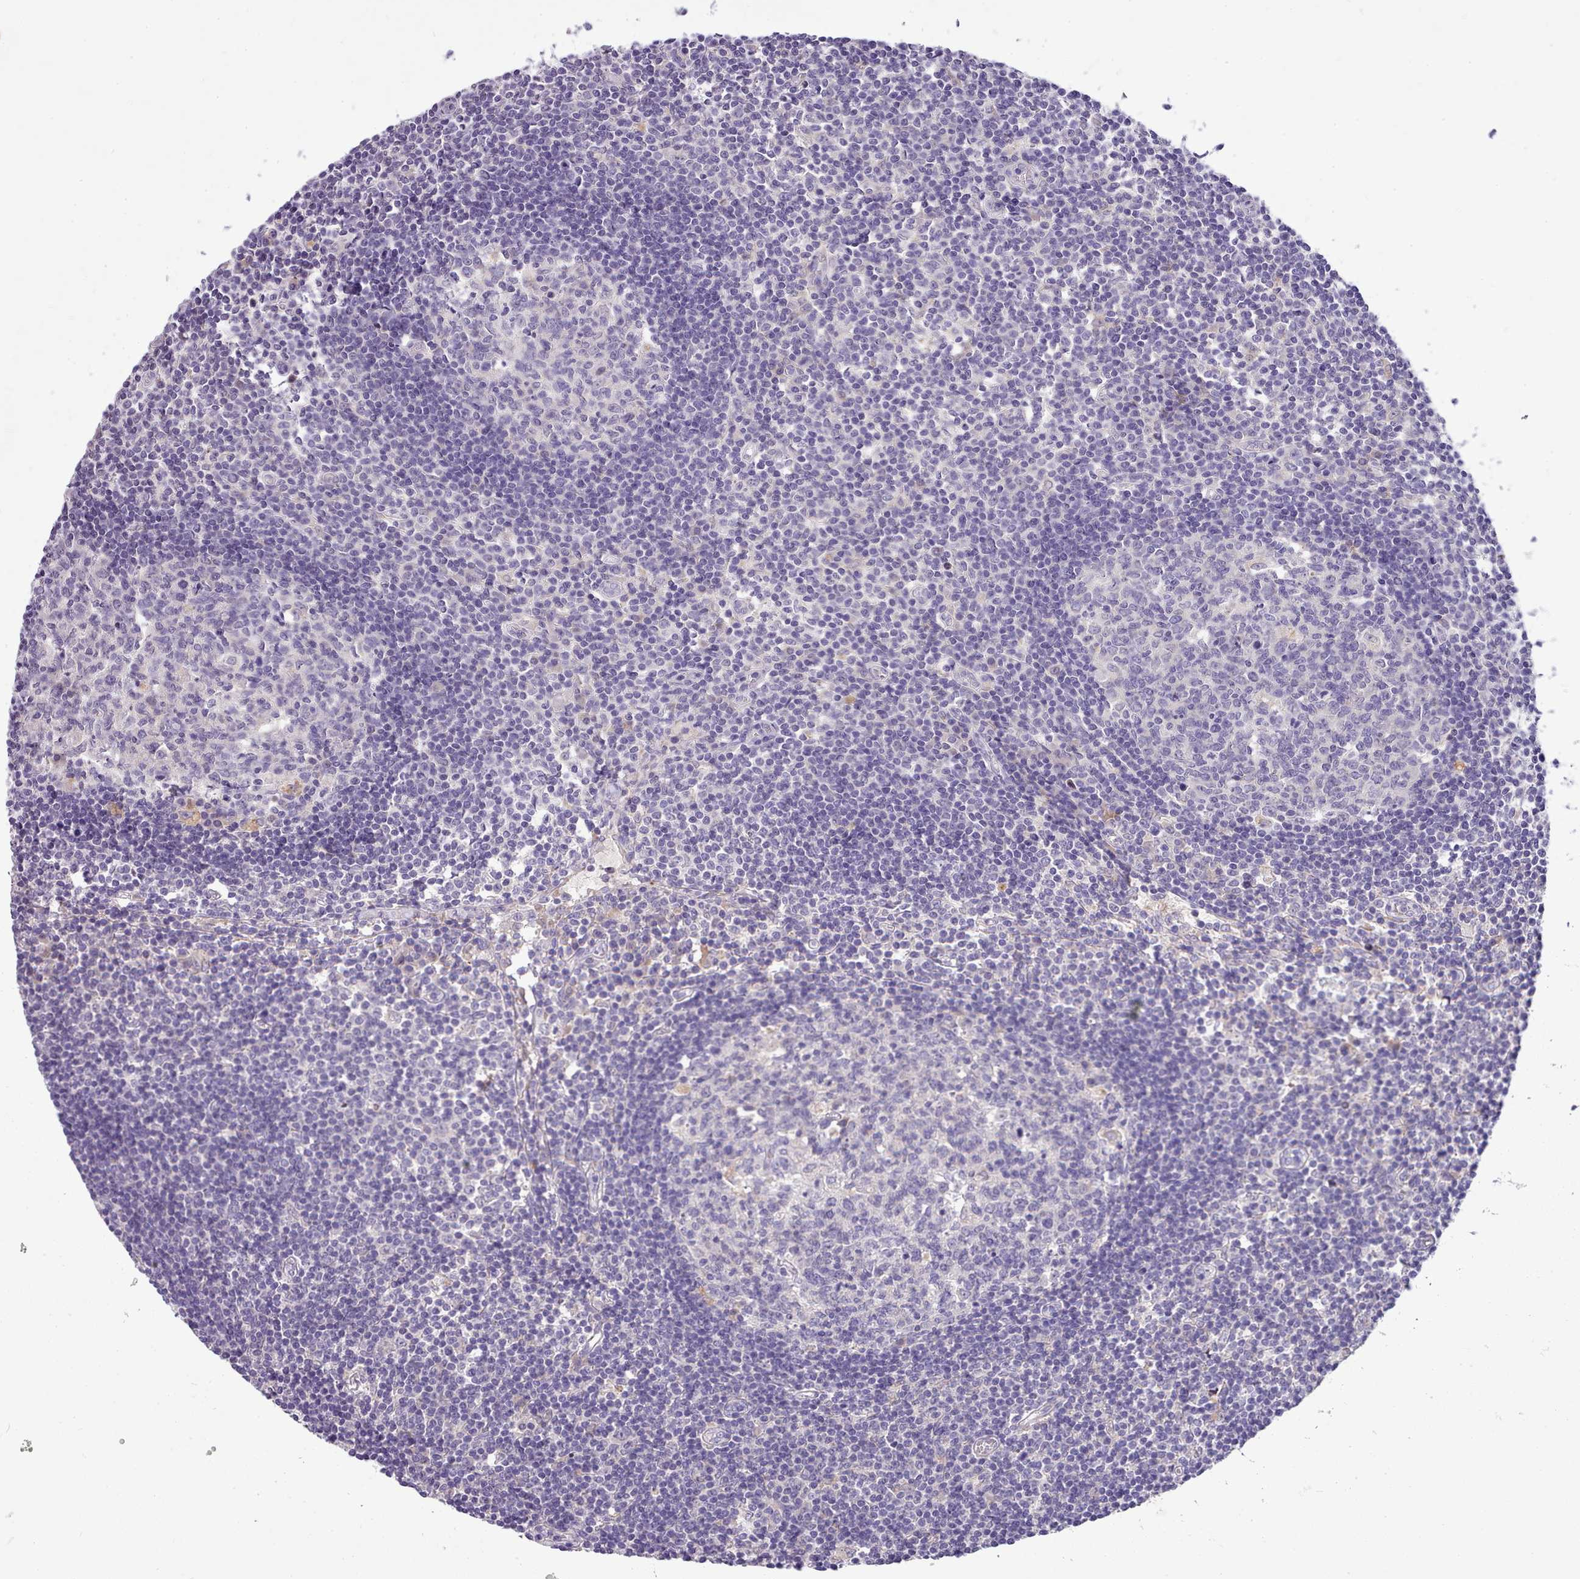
{"staining": {"intensity": "negative", "quantity": "none", "location": "none"}, "tissue": "lymph node", "cell_type": "Germinal center cells", "image_type": "normal", "snomed": [{"axis": "morphology", "description": "Normal tissue, NOS"}, {"axis": "topography", "description": "Lymph node"}], "caption": "Protein analysis of normal lymph node shows no significant positivity in germinal center cells.", "gene": "FAM83E", "patient": {"sex": "female", "age": 55}}